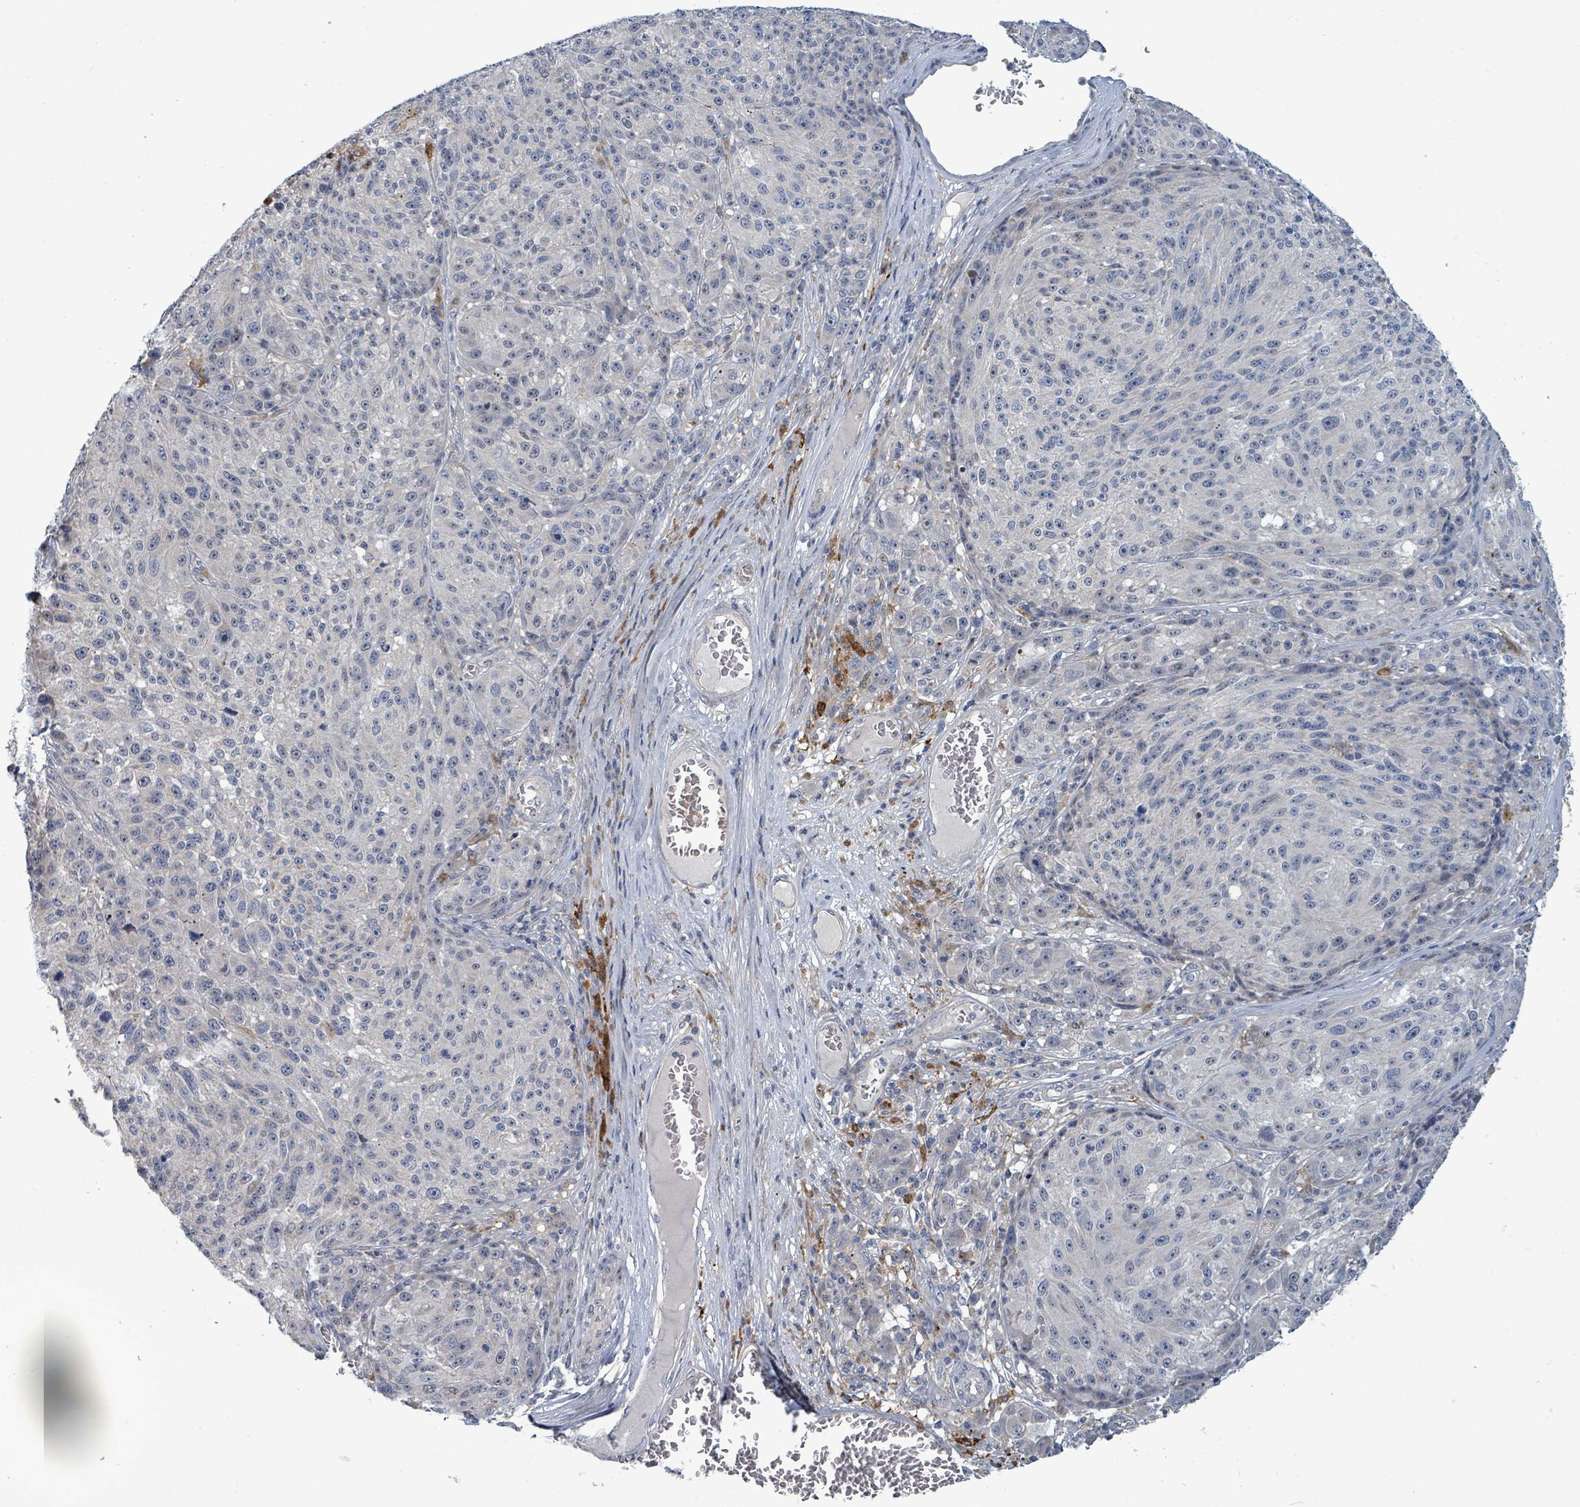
{"staining": {"intensity": "negative", "quantity": "none", "location": "none"}, "tissue": "melanoma", "cell_type": "Tumor cells", "image_type": "cancer", "snomed": [{"axis": "morphology", "description": "Malignant melanoma, NOS"}, {"axis": "topography", "description": "Skin"}], "caption": "Human melanoma stained for a protein using IHC demonstrates no staining in tumor cells.", "gene": "TRDMT1", "patient": {"sex": "male", "age": 53}}